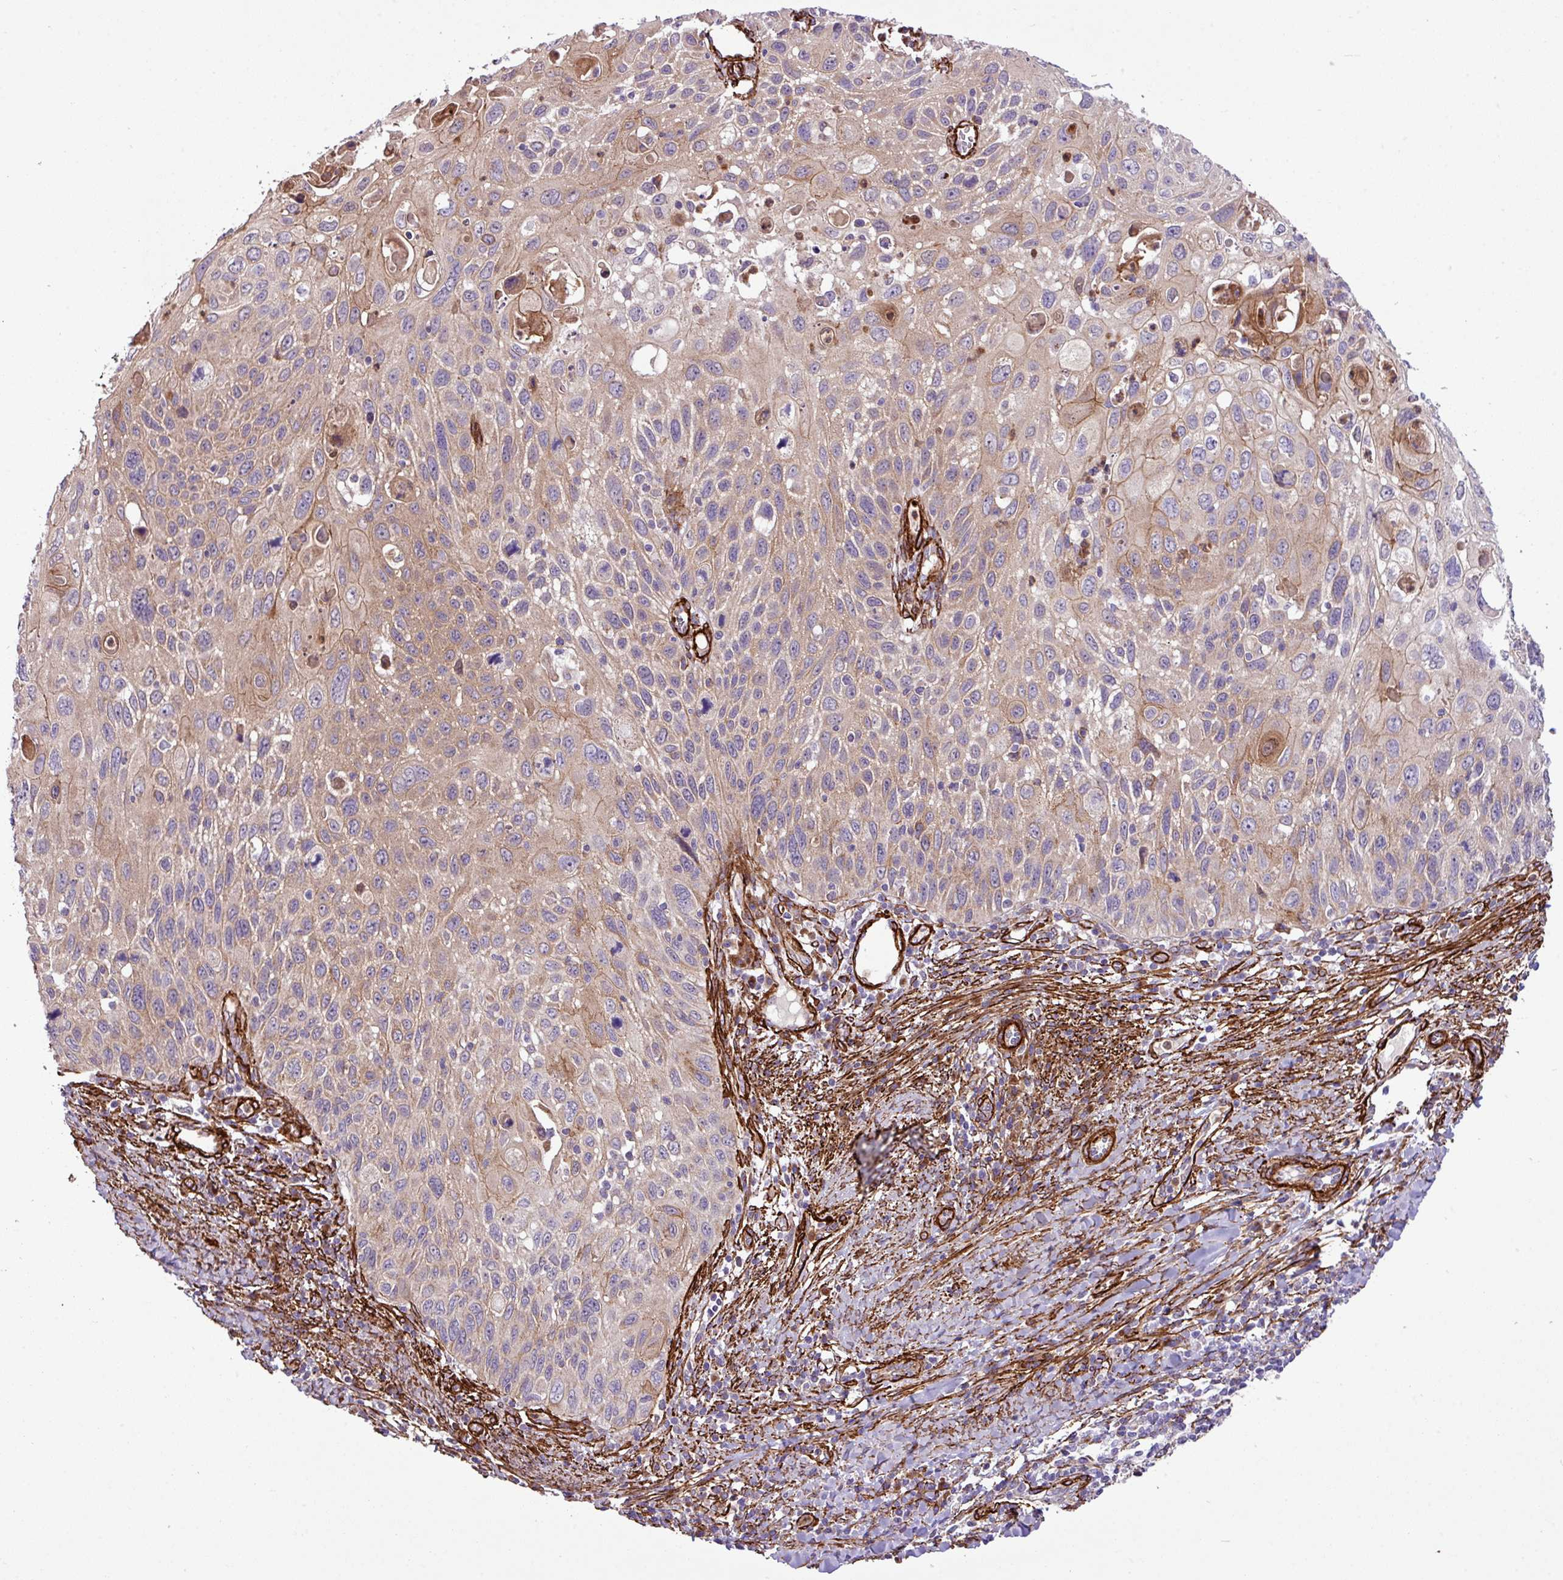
{"staining": {"intensity": "weak", "quantity": "25%-75%", "location": "cytoplasmic/membranous"}, "tissue": "cervical cancer", "cell_type": "Tumor cells", "image_type": "cancer", "snomed": [{"axis": "morphology", "description": "Squamous cell carcinoma, NOS"}, {"axis": "topography", "description": "Cervix"}], "caption": "Human squamous cell carcinoma (cervical) stained with a protein marker exhibits weak staining in tumor cells.", "gene": "FAM47E", "patient": {"sex": "female", "age": 70}}